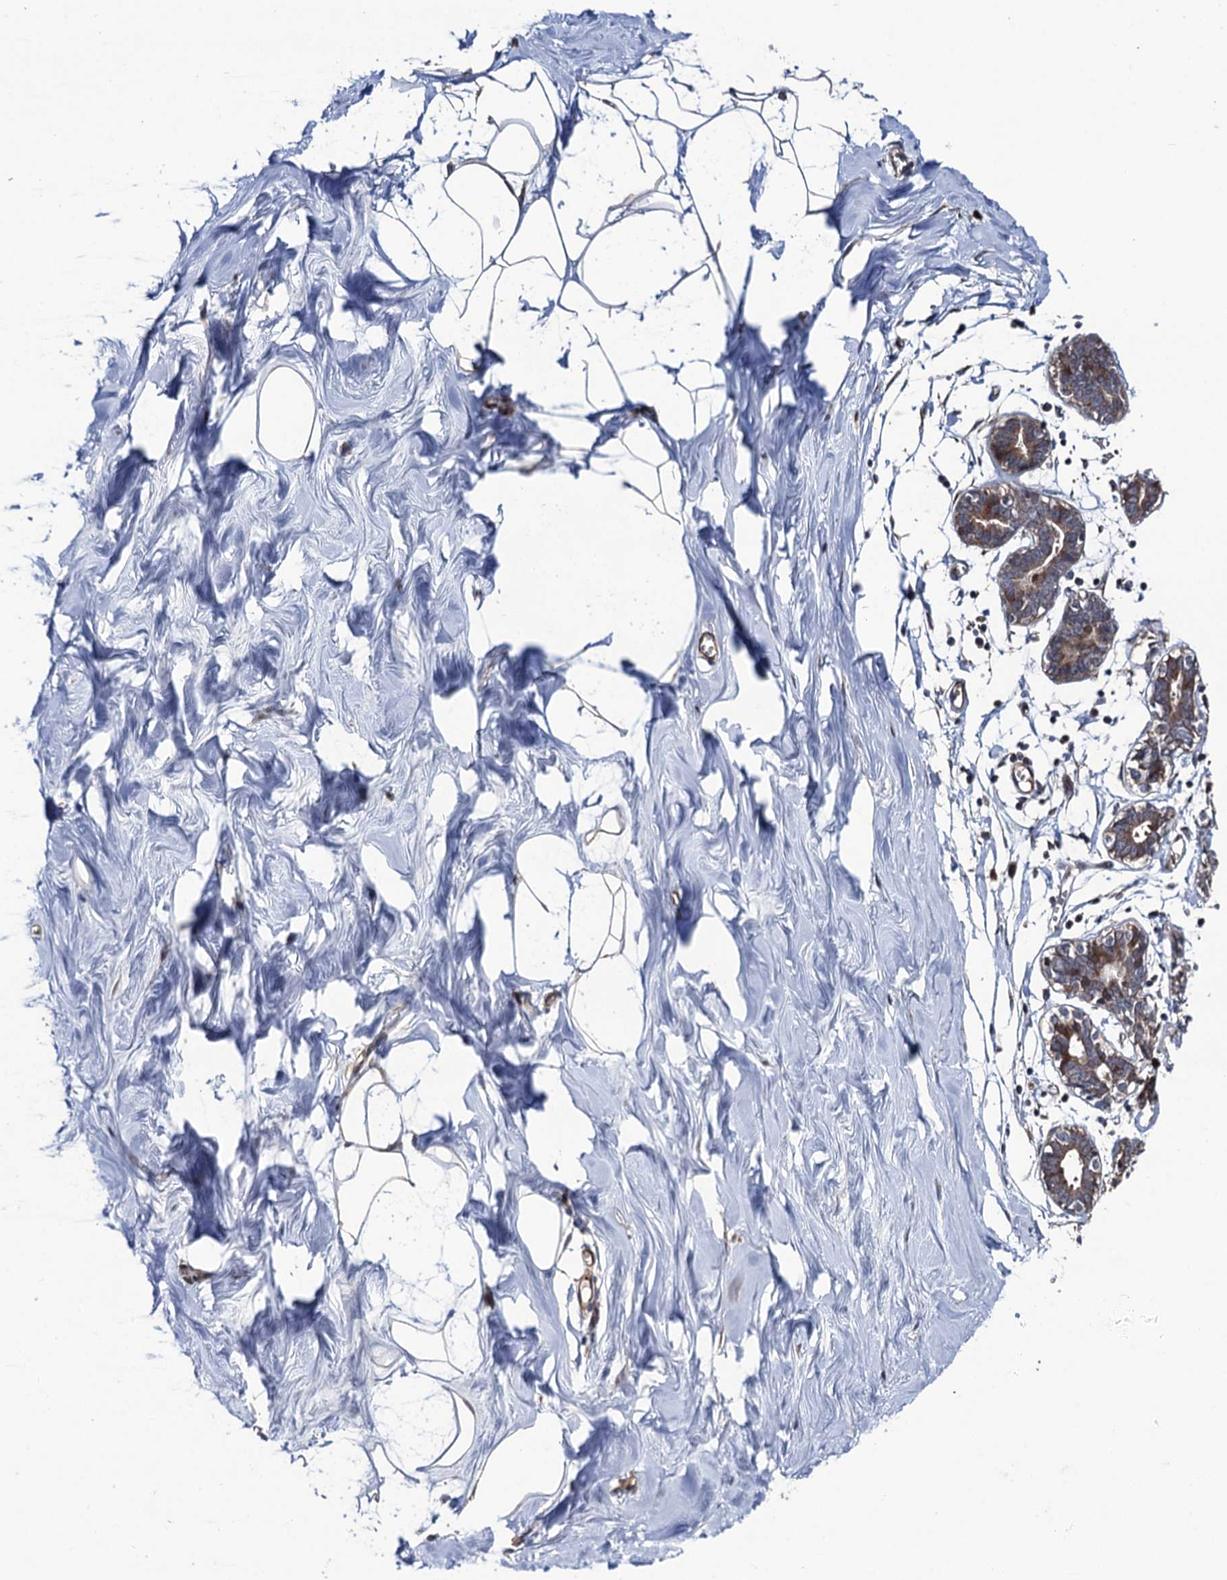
{"staining": {"intensity": "negative", "quantity": "none", "location": "none"}, "tissue": "breast", "cell_type": "Adipocytes", "image_type": "normal", "snomed": [{"axis": "morphology", "description": "Normal tissue, NOS"}, {"axis": "topography", "description": "Breast"}], "caption": "IHC of normal breast shows no staining in adipocytes. (DAB (3,3'-diaminobenzidine) IHC visualized using brightfield microscopy, high magnification).", "gene": "LRRC63", "patient": {"sex": "female", "age": 27}}